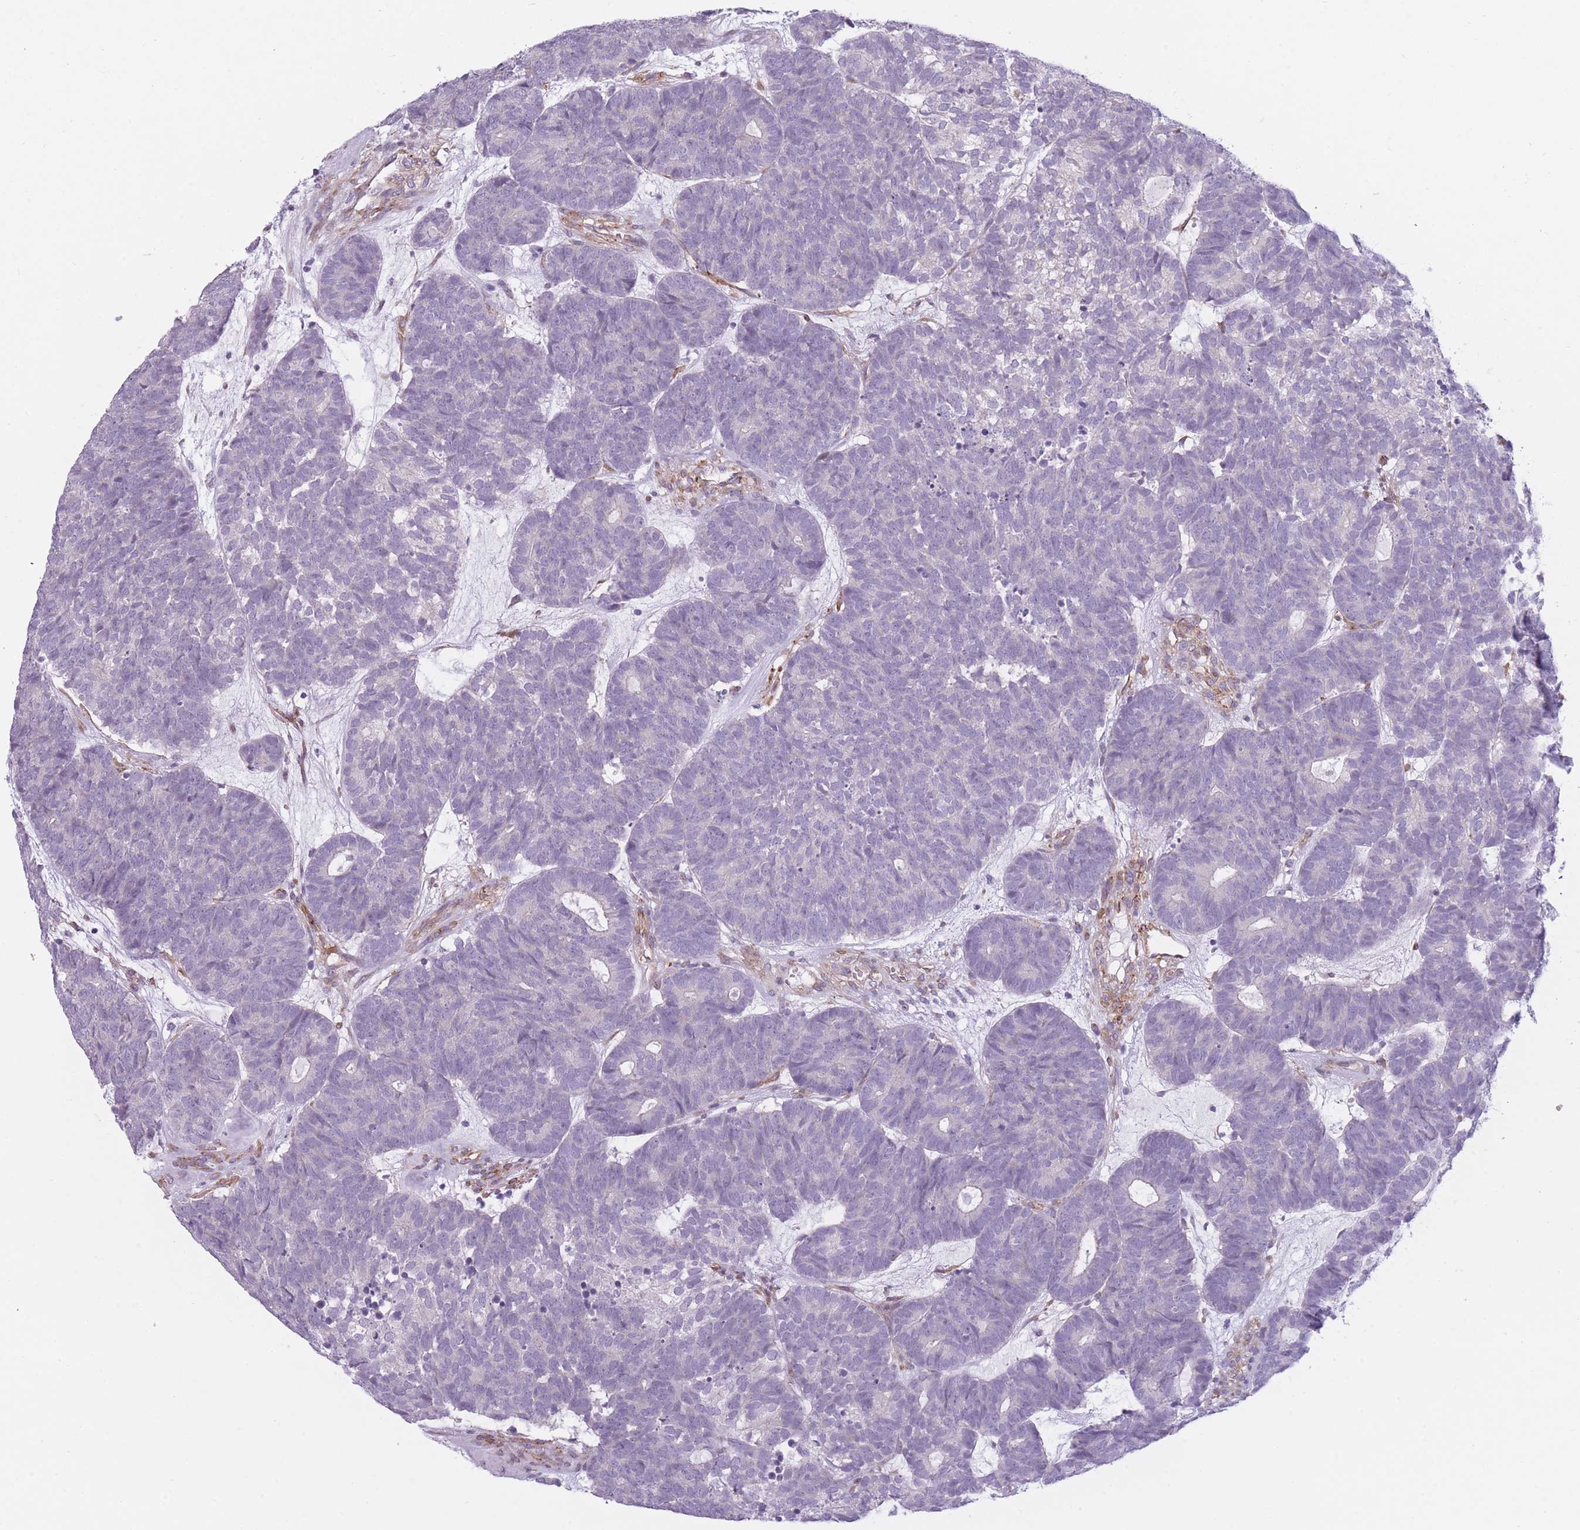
{"staining": {"intensity": "negative", "quantity": "none", "location": "none"}, "tissue": "head and neck cancer", "cell_type": "Tumor cells", "image_type": "cancer", "snomed": [{"axis": "morphology", "description": "Adenocarcinoma, NOS"}, {"axis": "topography", "description": "Head-Neck"}], "caption": "The micrograph displays no significant positivity in tumor cells of head and neck cancer. Brightfield microscopy of immunohistochemistry (IHC) stained with DAB (3,3'-diaminobenzidine) (brown) and hematoxylin (blue), captured at high magnification.", "gene": "OR6B3", "patient": {"sex": "female", "age": 81}}